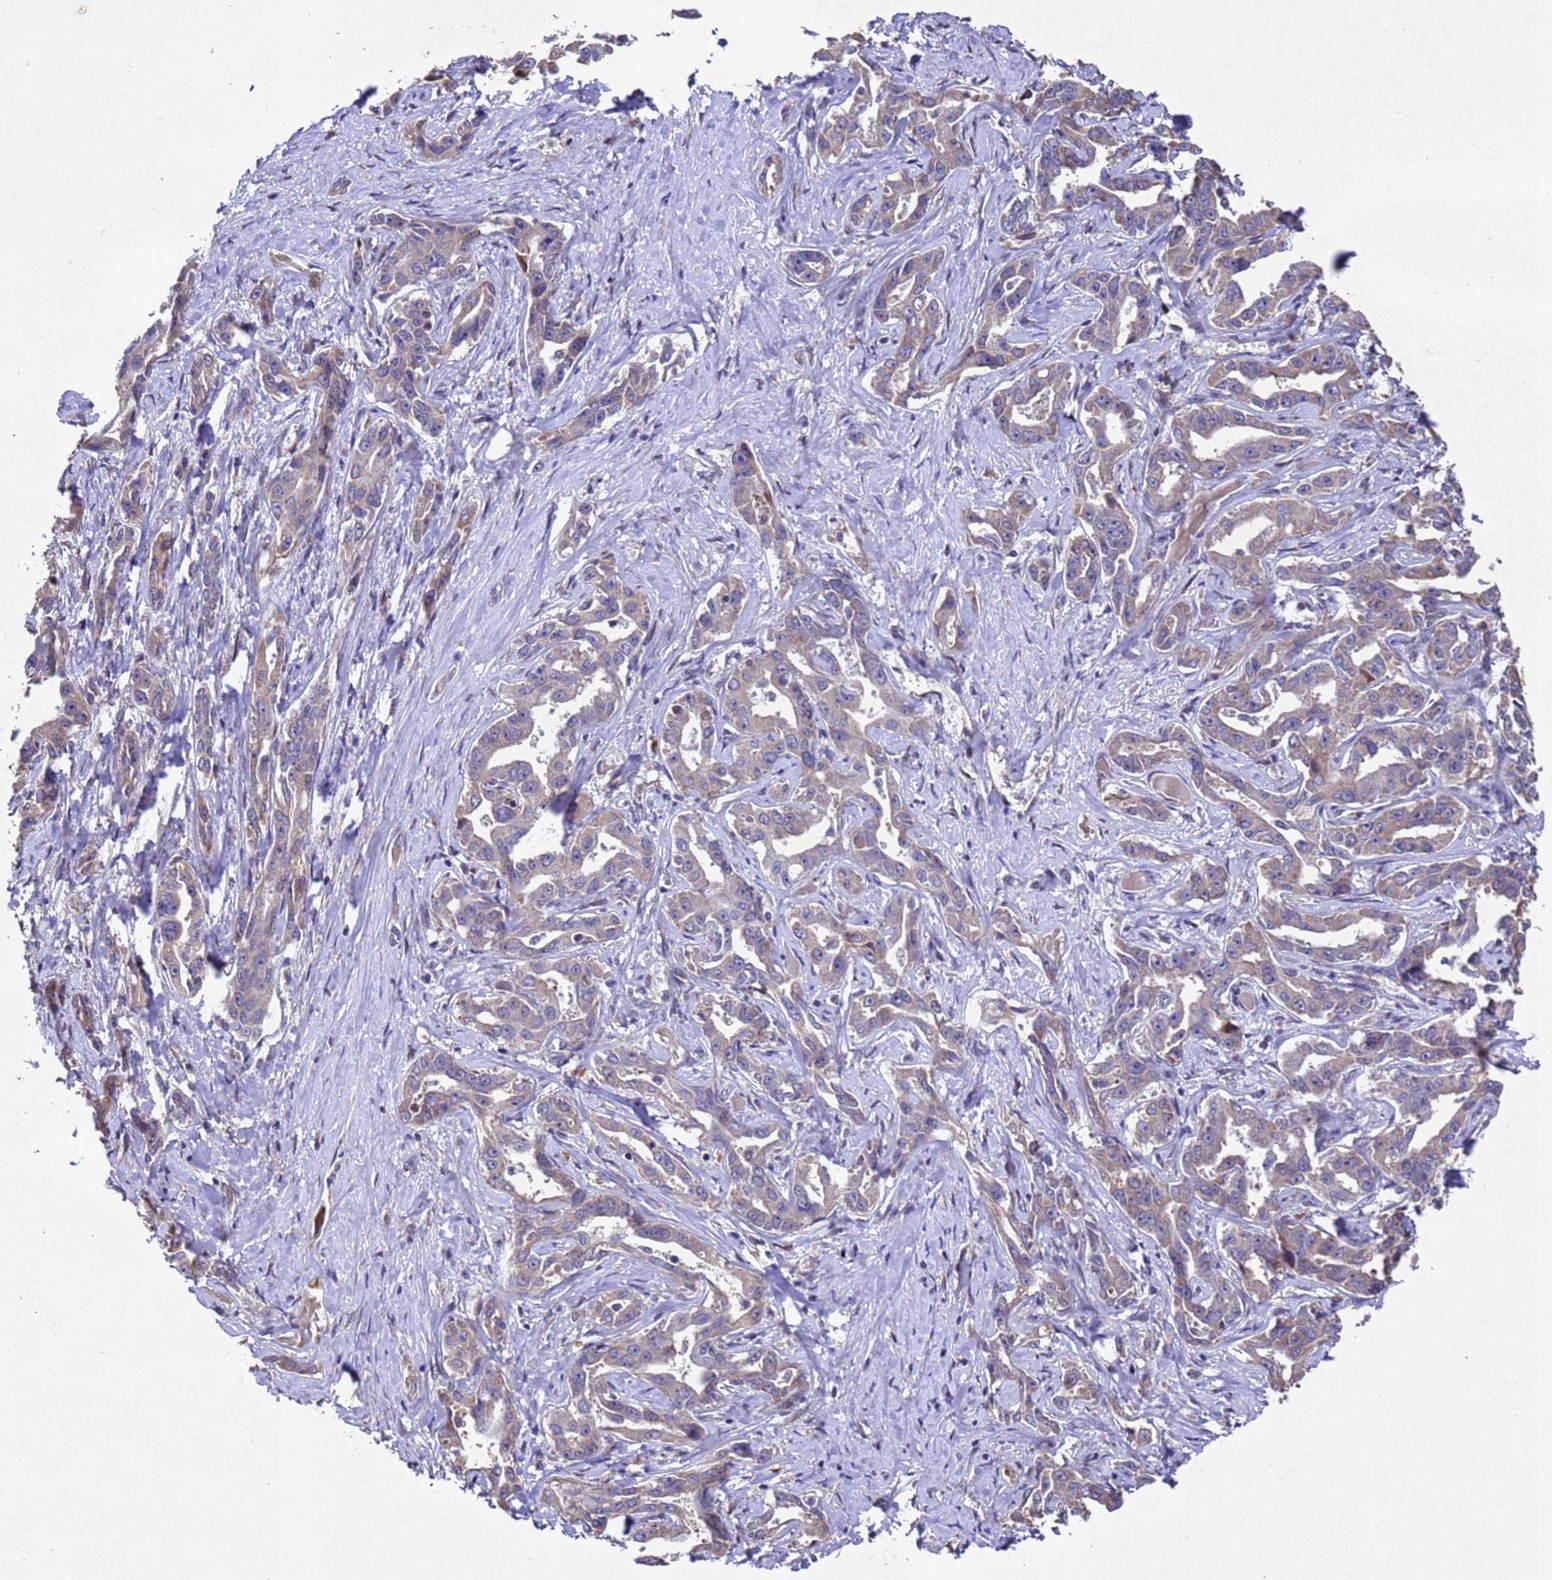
{"staining": {"intensity": "weak", "quantity": "25%-75%", "location": "cytoplasmic/membranous"}, "tissue": "liver cancer", "cell_type": "Tumor cells", "image_type": "cancer", "snomed": [{"axis": "morphology", "description": "Cholangiocarcinoma"}, {"axis": "topography", "description": "Liver"}], "caption": "Liver cancer tissue exhibits weak cytoplasmic/membranous expression in about 25%-75% of tumor cells, visualized by immunohistochemistry.", "gene": "TBK1", "patient": {"sex": "male", "age": 59}}